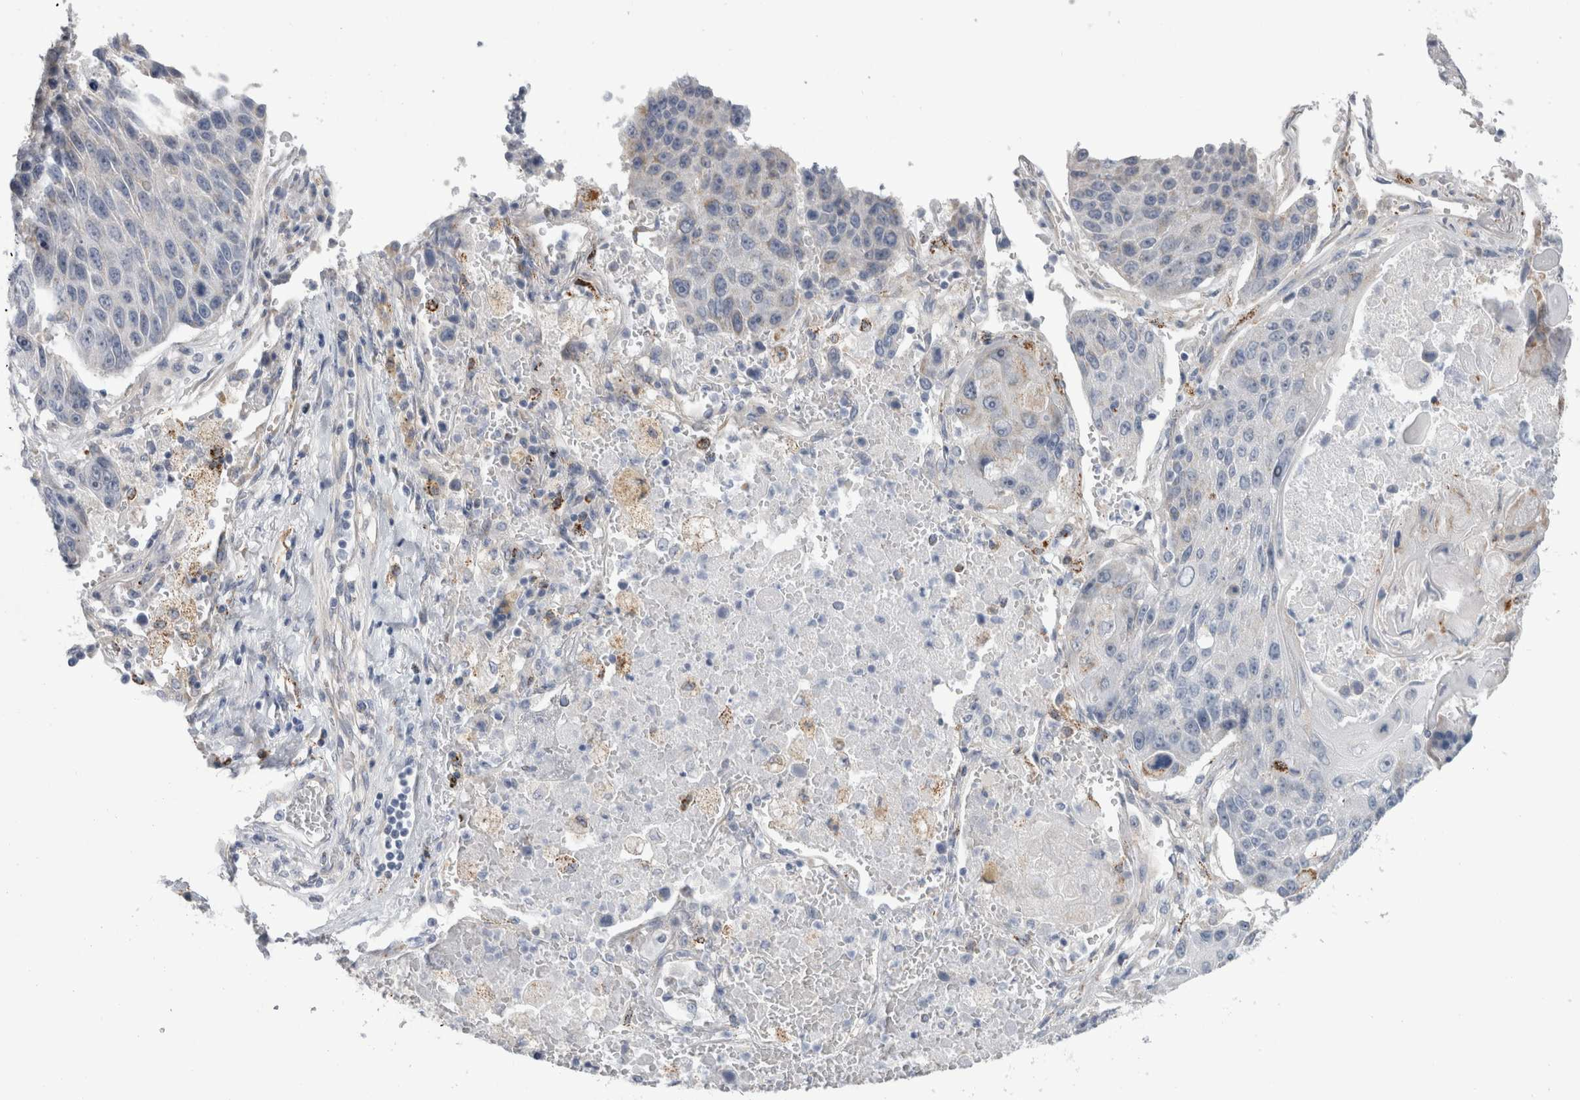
{"staining": {"intensity": "weak", "quantity": "<25%", "location": "cytoplasmic/membranous"}, "tissue": "lung cancer", "cell_type": "Tumor cells", "image_type": "cancer", "snomed": [{"axis": "morphology", "description": "Squamous cell carcinoma, NOS"}, {"axis": "topography", "description": "Lung"}], "caption": "Tumor cells show no significant positivity in lung cancer (squamous cell carcinoma).", "gene": "GATM", "patient": {"sex": "male", "age": 61}}